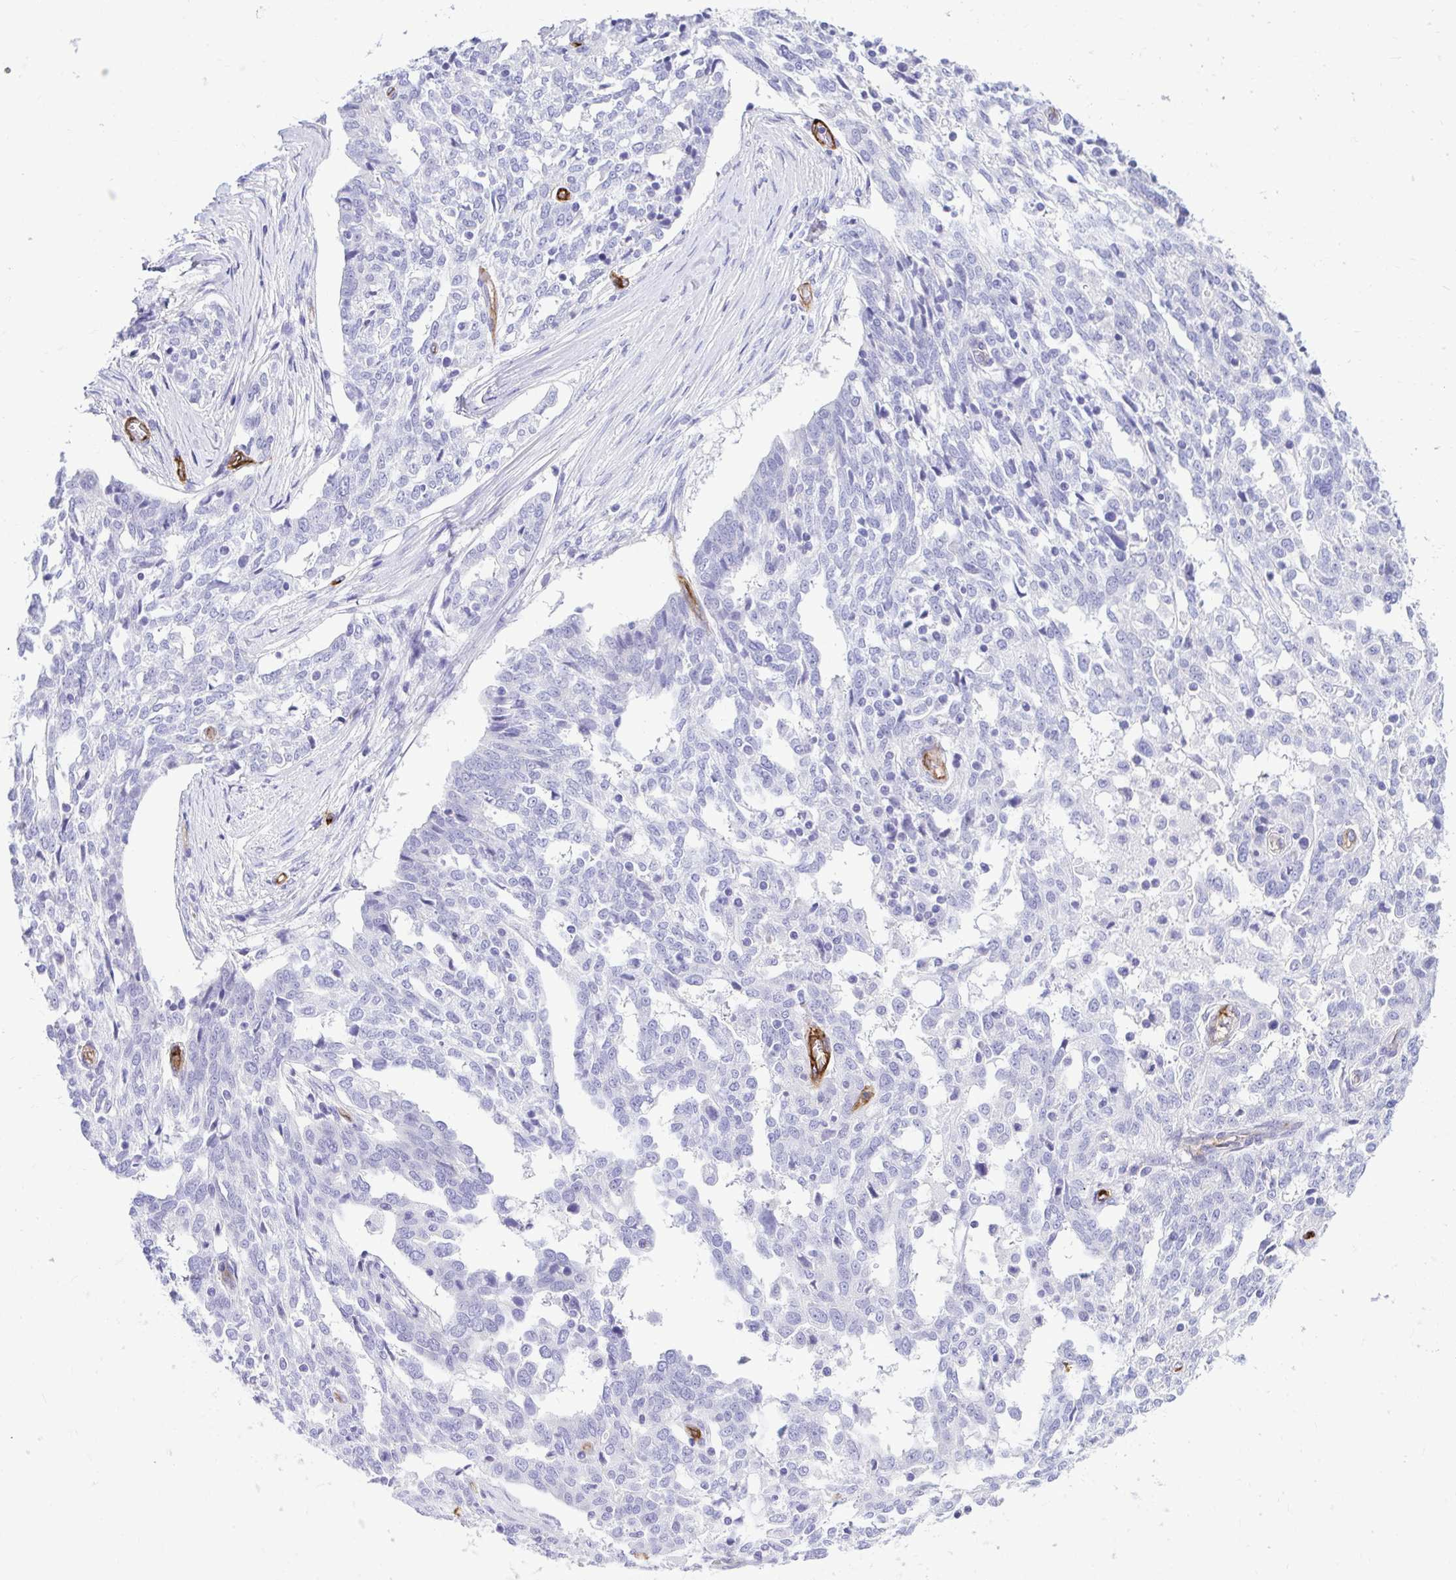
{"staining": {"intensity": "negative", "quantity": "none", "location": "none"}, "tissue": "ovarian cancer", "cell_type": "Tumor cells", "image_type": "cancer", "snomed": [{"axis": "morphology", "description": "Cystadenocarcinoma, serous, NOS"}, {"axis": "topography", "description": "Ovary"}], "caption": "Tumor cells show no significant protein expression in serous cystadenocarcinoma (ovarian). (DAB (3,3'-diaminobenzidine) IHC visualized using brightfield microscopy, high magnification).", "gene": "ABCG2", "patient": {"sex": "female", "age": 67}}